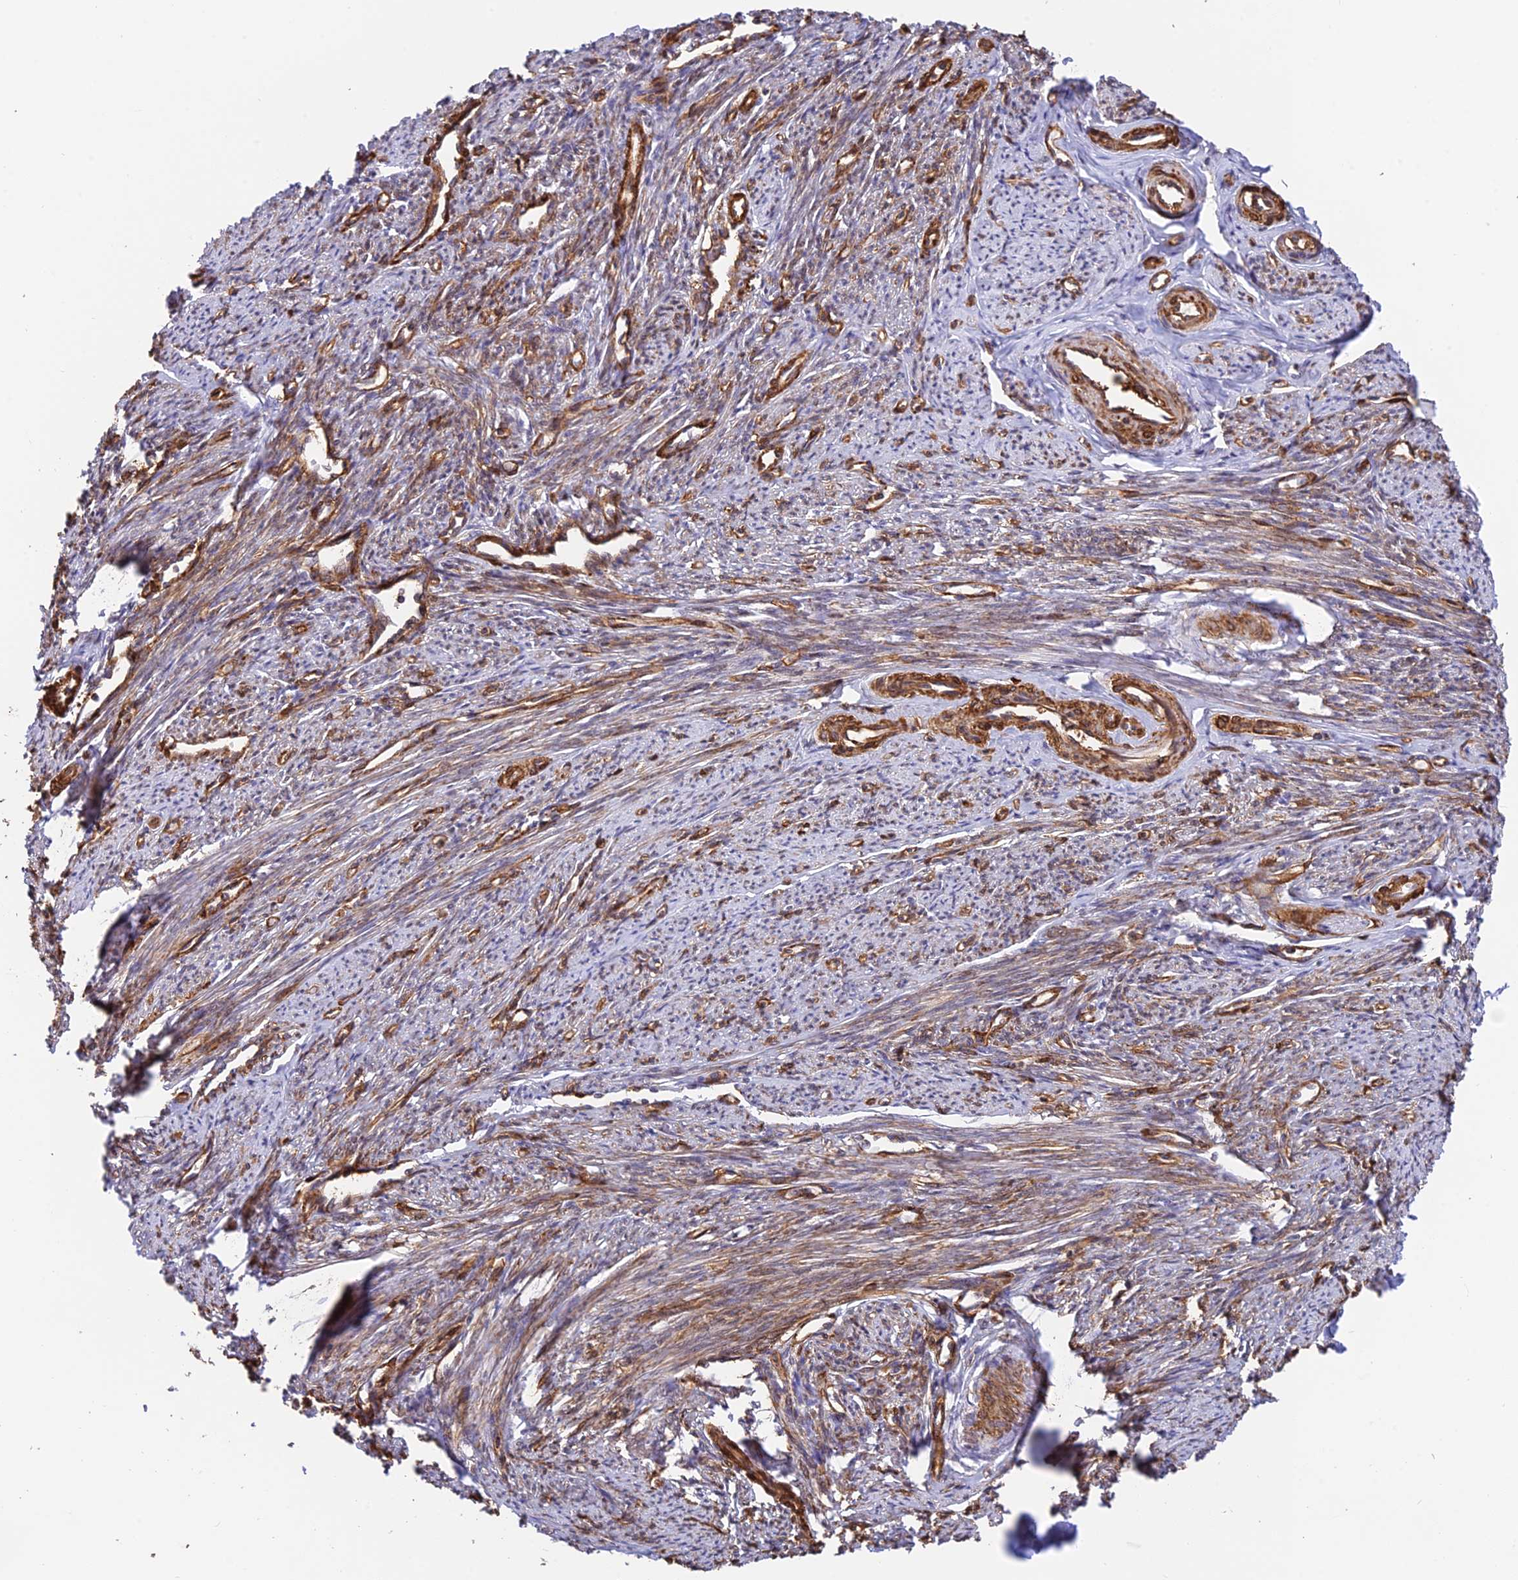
{"staining": {"intensity": "strong", "quantity": "25%-75%", "location": "cytoplasmic/membranous"}, "tissue": "smooth muscle", "cell_type": "Smooth muscle cells", "image_type": "normal", "snomed": [{"axis": "morphology", "description": "Normal tissue, NOS"}, {"axis": "topography", "description": "Smooth muscle"}, {"axis": "topography", "description": "Uterus"}], "caption": "Strong cytoplasmic/membranous staining is present in approximately 25%-75% of smooth muscle cells in normal smooth muscle.", "gene": "EVI5L", "patient": {"sex": "female", "age": 59}}